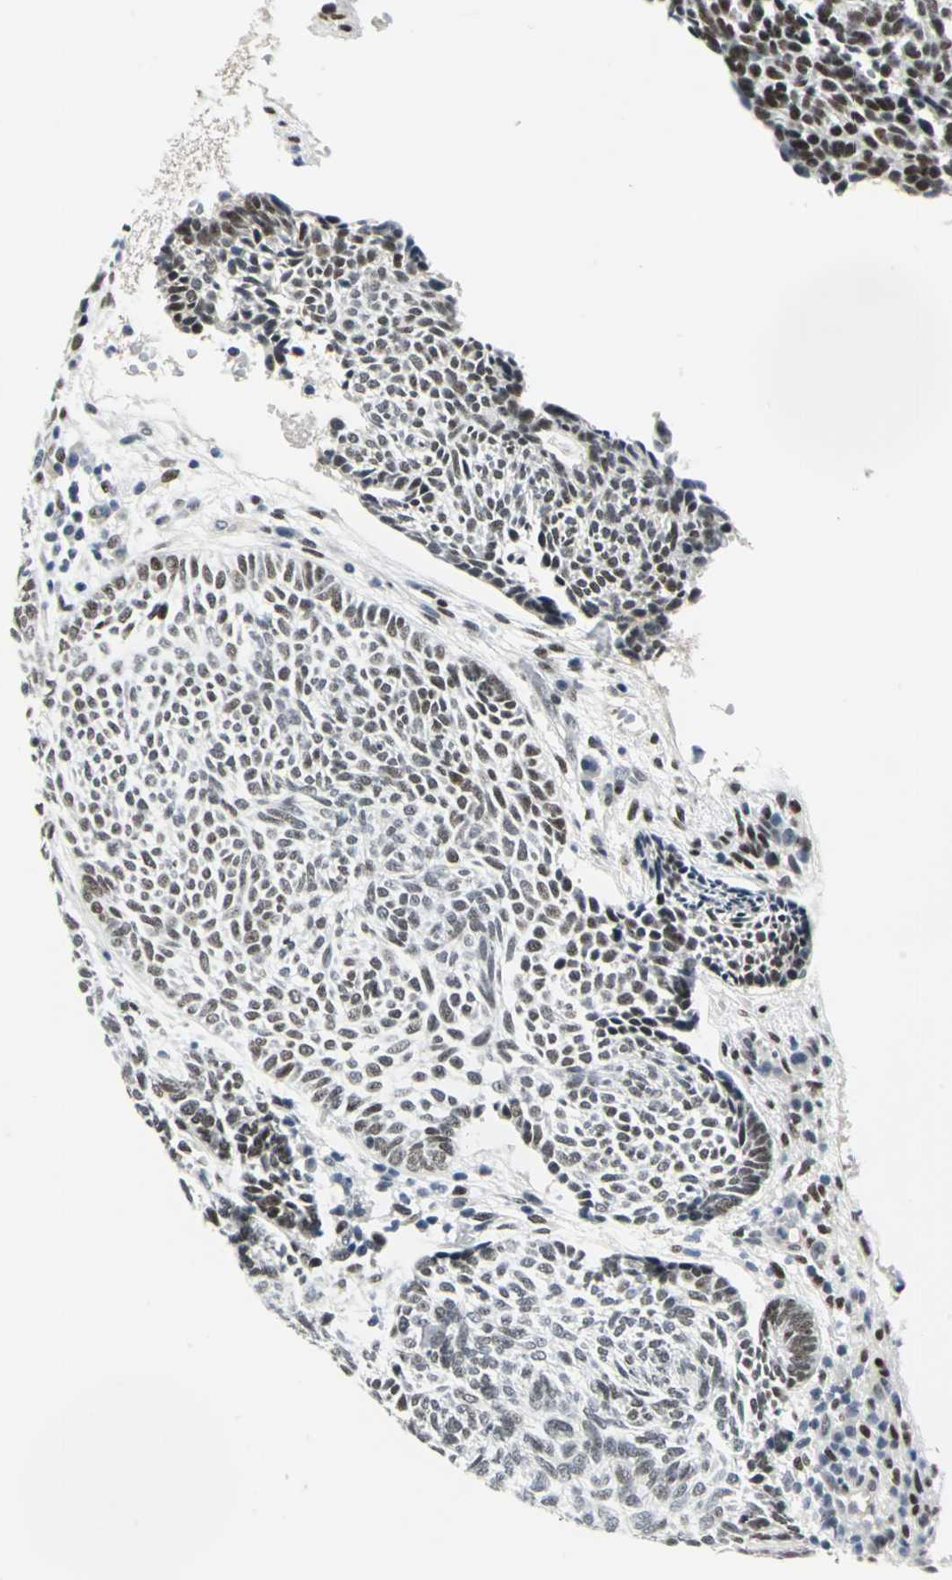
{"staining": {"intensity": "moderate", "quantity": ">75%", "location": "nuclear"}, "tissue": "skin cancer", "cell_type": "Tumor cells", "image_type": "cancer", "snomed": [{"axis": "morphology", "description": "Normal tissue, NOS"}, {"axis": "morphology", "description": "Basal cell carcinoma"}, {"axis": "topography", "description": "Skin"}], "caption": "Immunohistochemical staining of skin cancer reveals medium levels of moderate nuclear protein positivity in approximately >75% of tumor cells.", "gene": "MEIS2", "patient": {"sex": "male", "age": 87}}